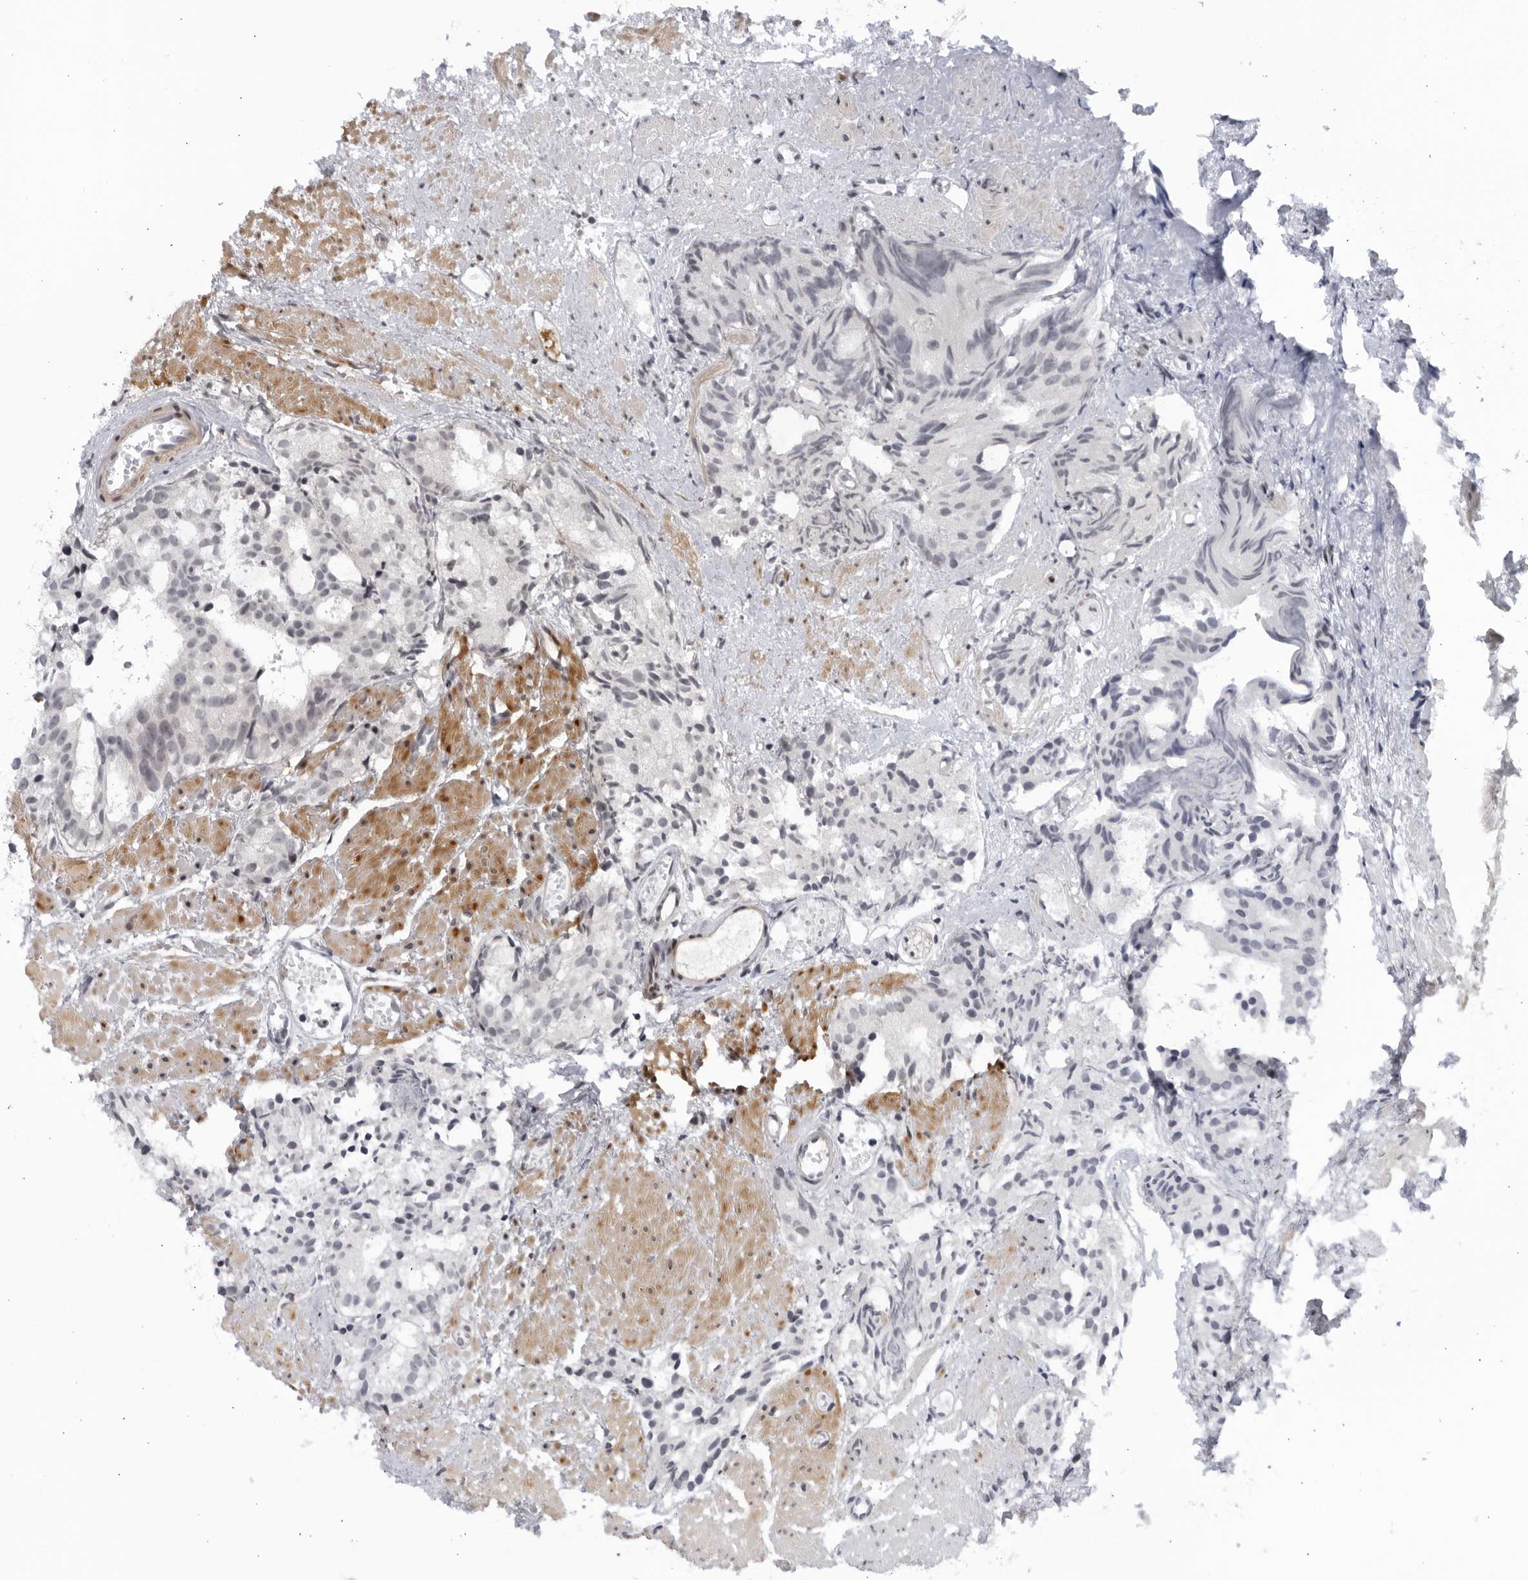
{"staining": {"intensity": "negative", "quantity": "none", "location": "none"}, "tissue": "prostate cancer", "cell_type": "Tumor cells", "image_type": "cancer", "snomed": [{"axis": "morphology", "description": "Adenocarcinoma, Low grade"}, {"axis": "topography", "description": "Prostate"}], "caption": "A micrograph of prostate low-grade adenocarcinoma stained for a protein displays no brown staining in tumor cells.", "gene": "DTL", "patient": {"sex": "male", "age": 88}}